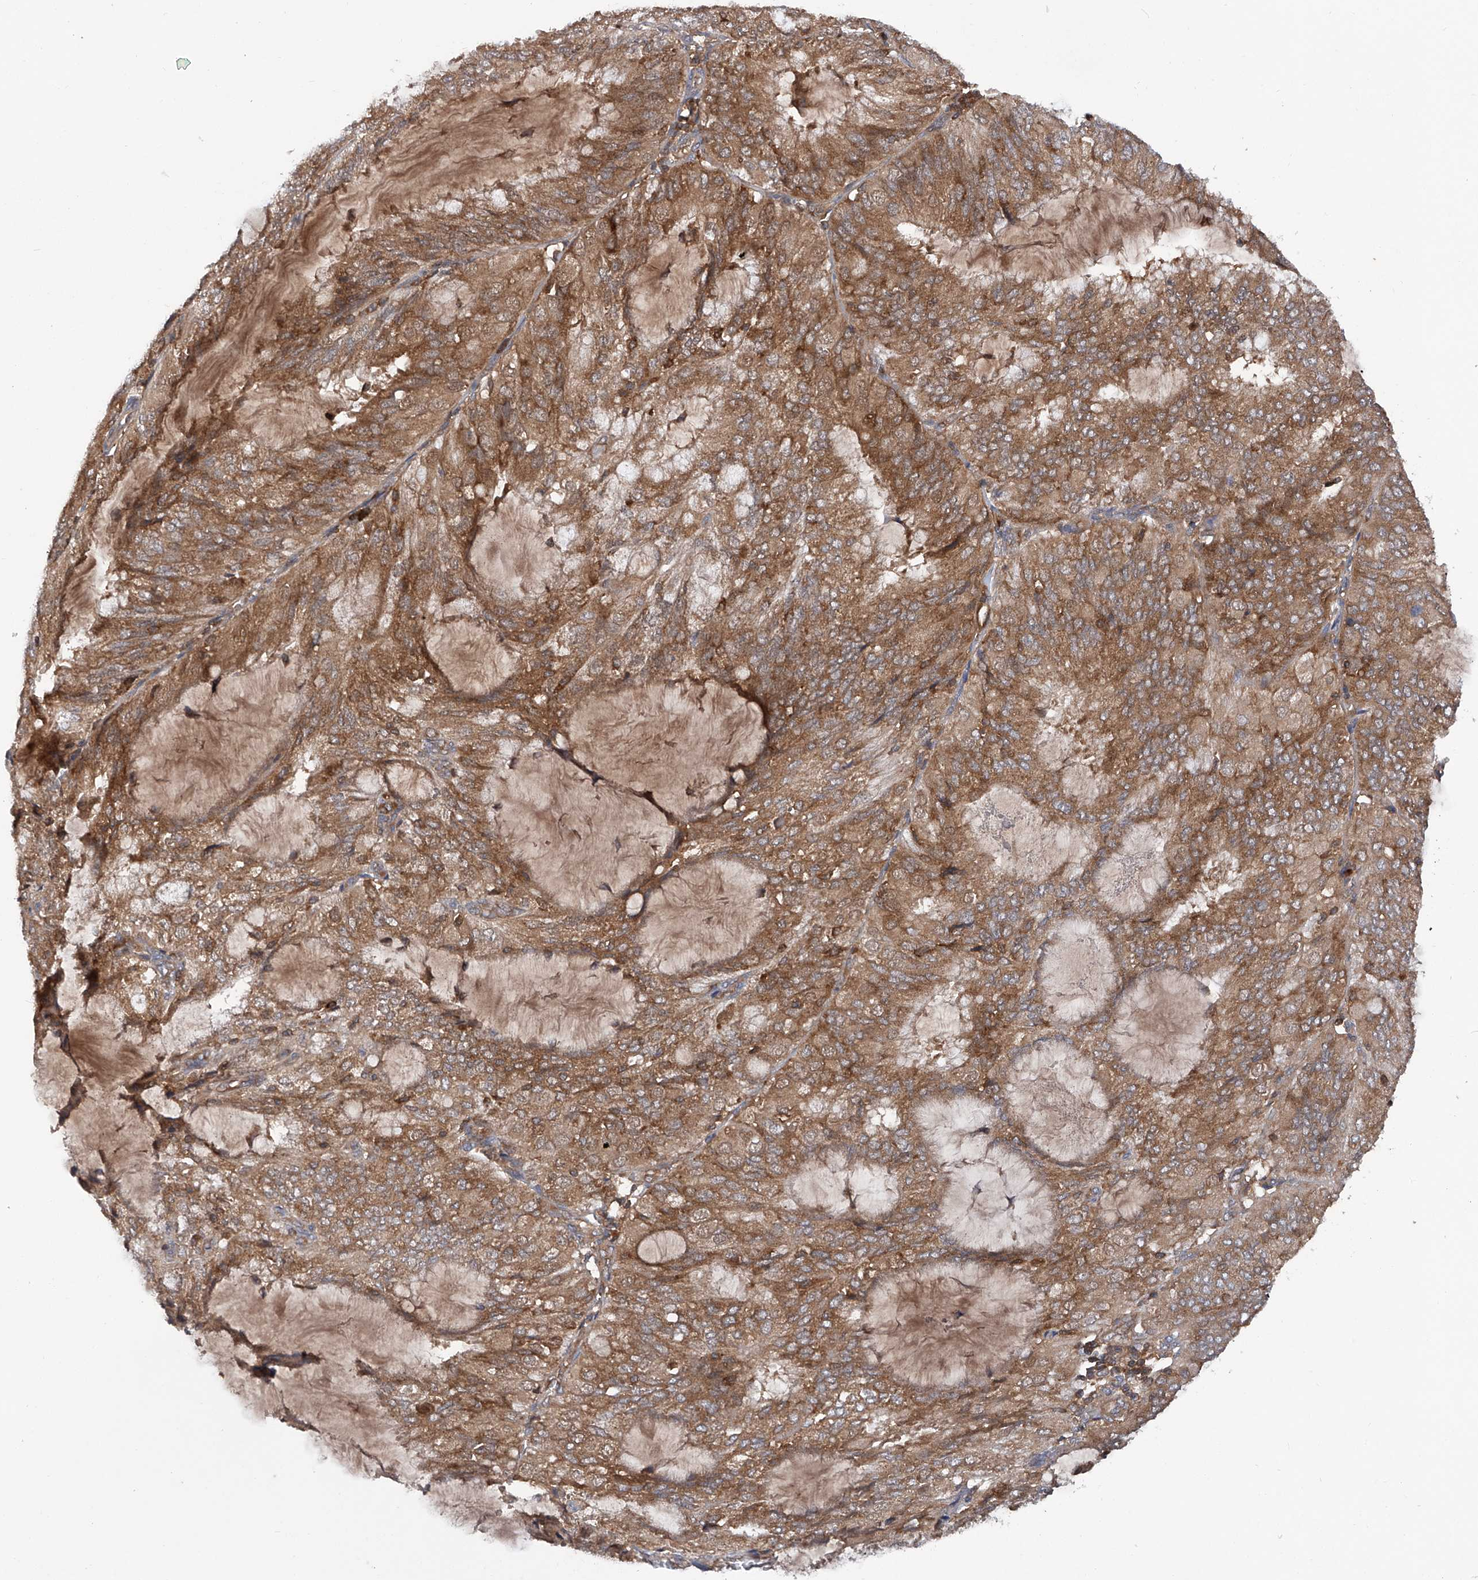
{"staining": {"intensity": "moderate", "quantity": ">75%", "location": "cytoplasmic/membranous"}, "tissue": "endometrial cancer", "cell_type": "Tumor cells", "image_type": "cancer", "snomed": [{"axis": "morphology", "description": "Adenocarcinoma, NOS"}, {"axis": "topography", "description": "Endometrium"}], "caption": "Immunohistochemistry (IHC) histopathology image of human endometrial adenocarcinoma stained for a protein (brown), which reveals medium levels of moderate cytoplasmic/membranous expression in approximately >75% of tumor cells.", "gene": "ASCC3", "patient": {"sex": "female", "age": 81}}